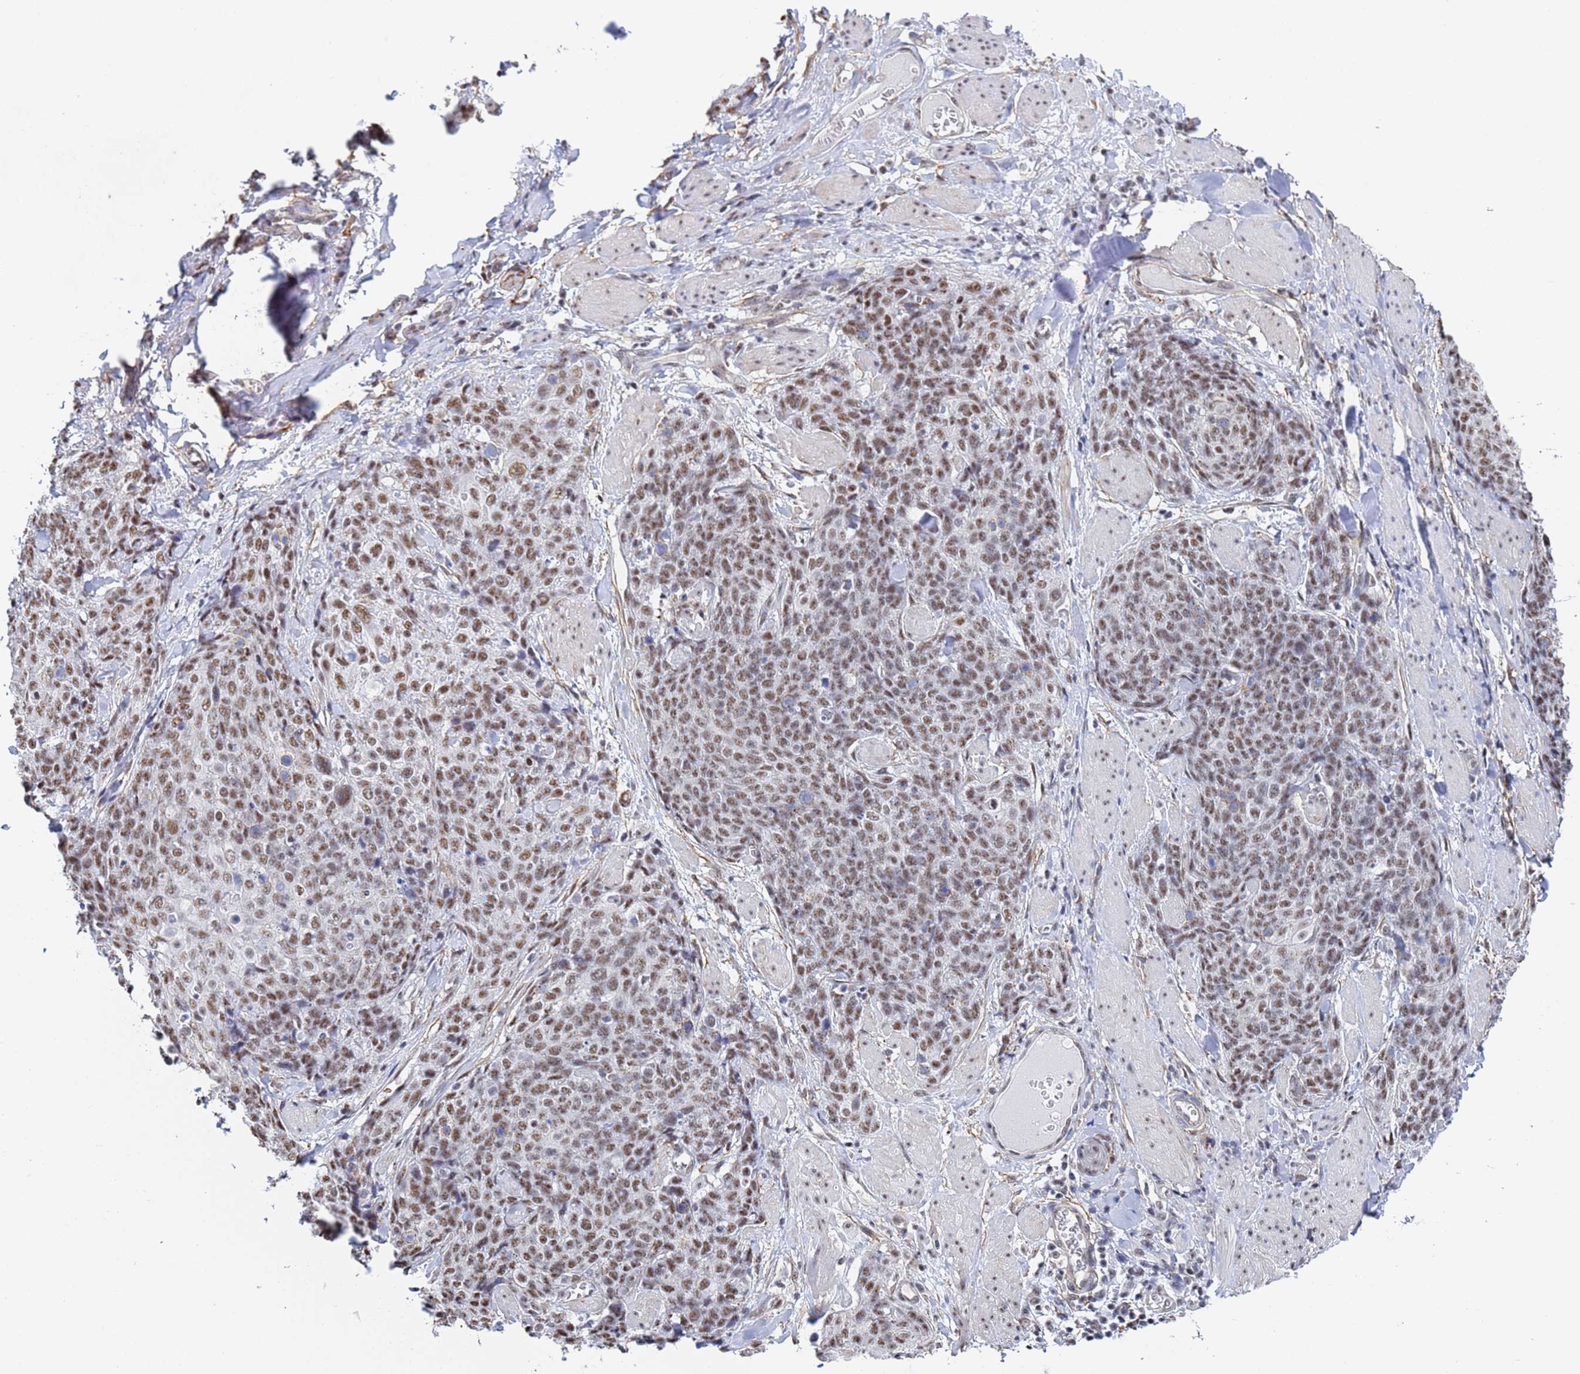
{"staining": {"intensity": "moderate", "quantity": ">75%", "location": "nuclear"}, "tissue": "skin cancer", "cell_type": "Tumor cells", "image_type": "cancer", "snomed": [{"axis": "morphology", "description": "Squamous cell carcinoma, NOS"}, {"axis": "topography", "description": "Skin"}, {"axis": "topography", "description": "Vulva"}], "caption": "This is a micrograph of IHC staining of skin cancer (squamous cell carcinoma), which shows moderate staining in the nuclear of tumor cells.", "gene": "PRRT4", "patient": {"sex": "female", "age": 85}}